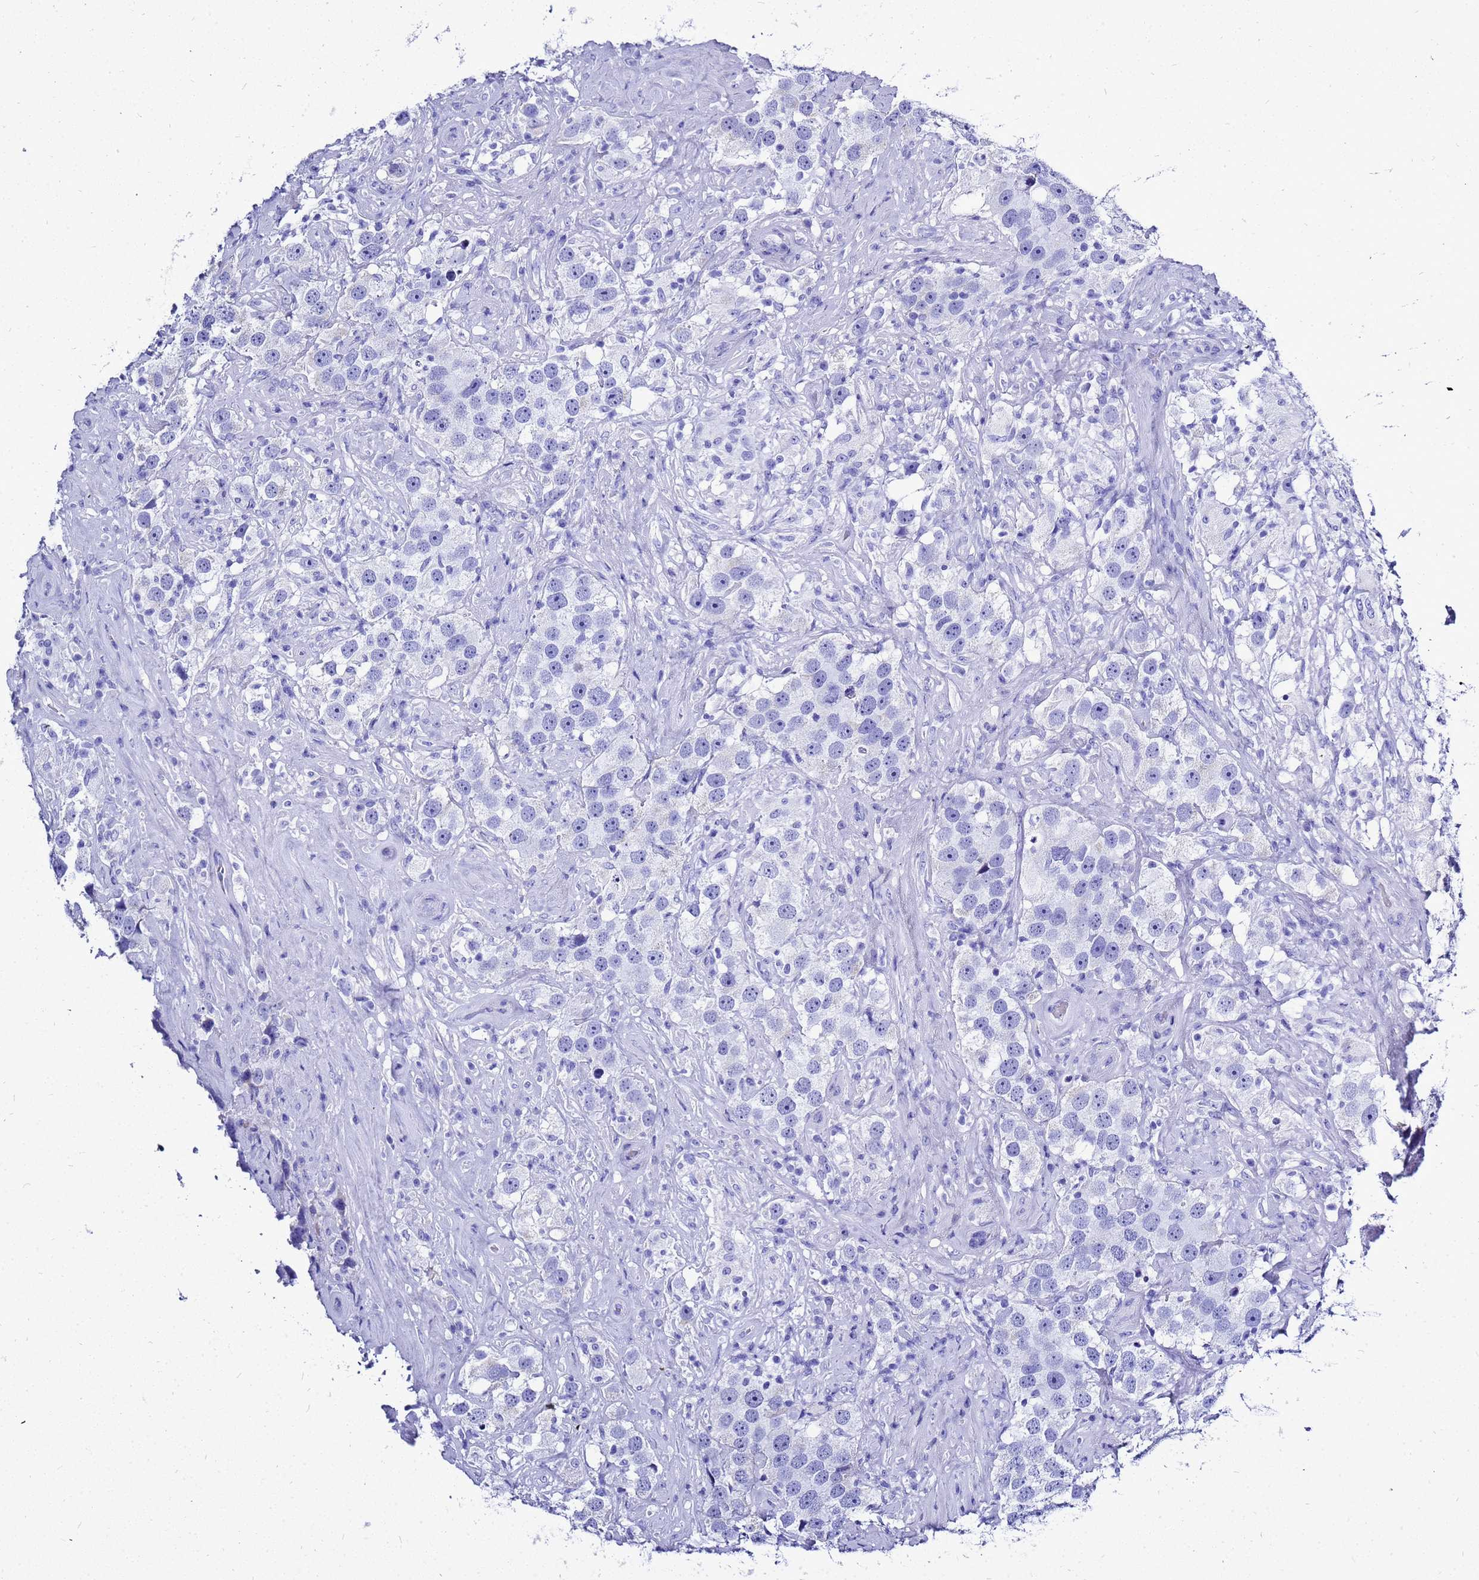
{"staining": {"intensity": "negative", "quantity": "none", "location": "none"}, "tissue": "testis cancer", "cell_type": "Tumor cells", "image_type": "cancer", "snomed": [{"axis": "morphology", "description": "Seminoma, NOS"}, {"axis": "topography", "description": "Testis"}], "caption": "The histopathology image demonstrates no significant staining in tumor cells of testis seminoma.", "gene": "LIPF", "patient": {"sex": "male", "age": 49}}